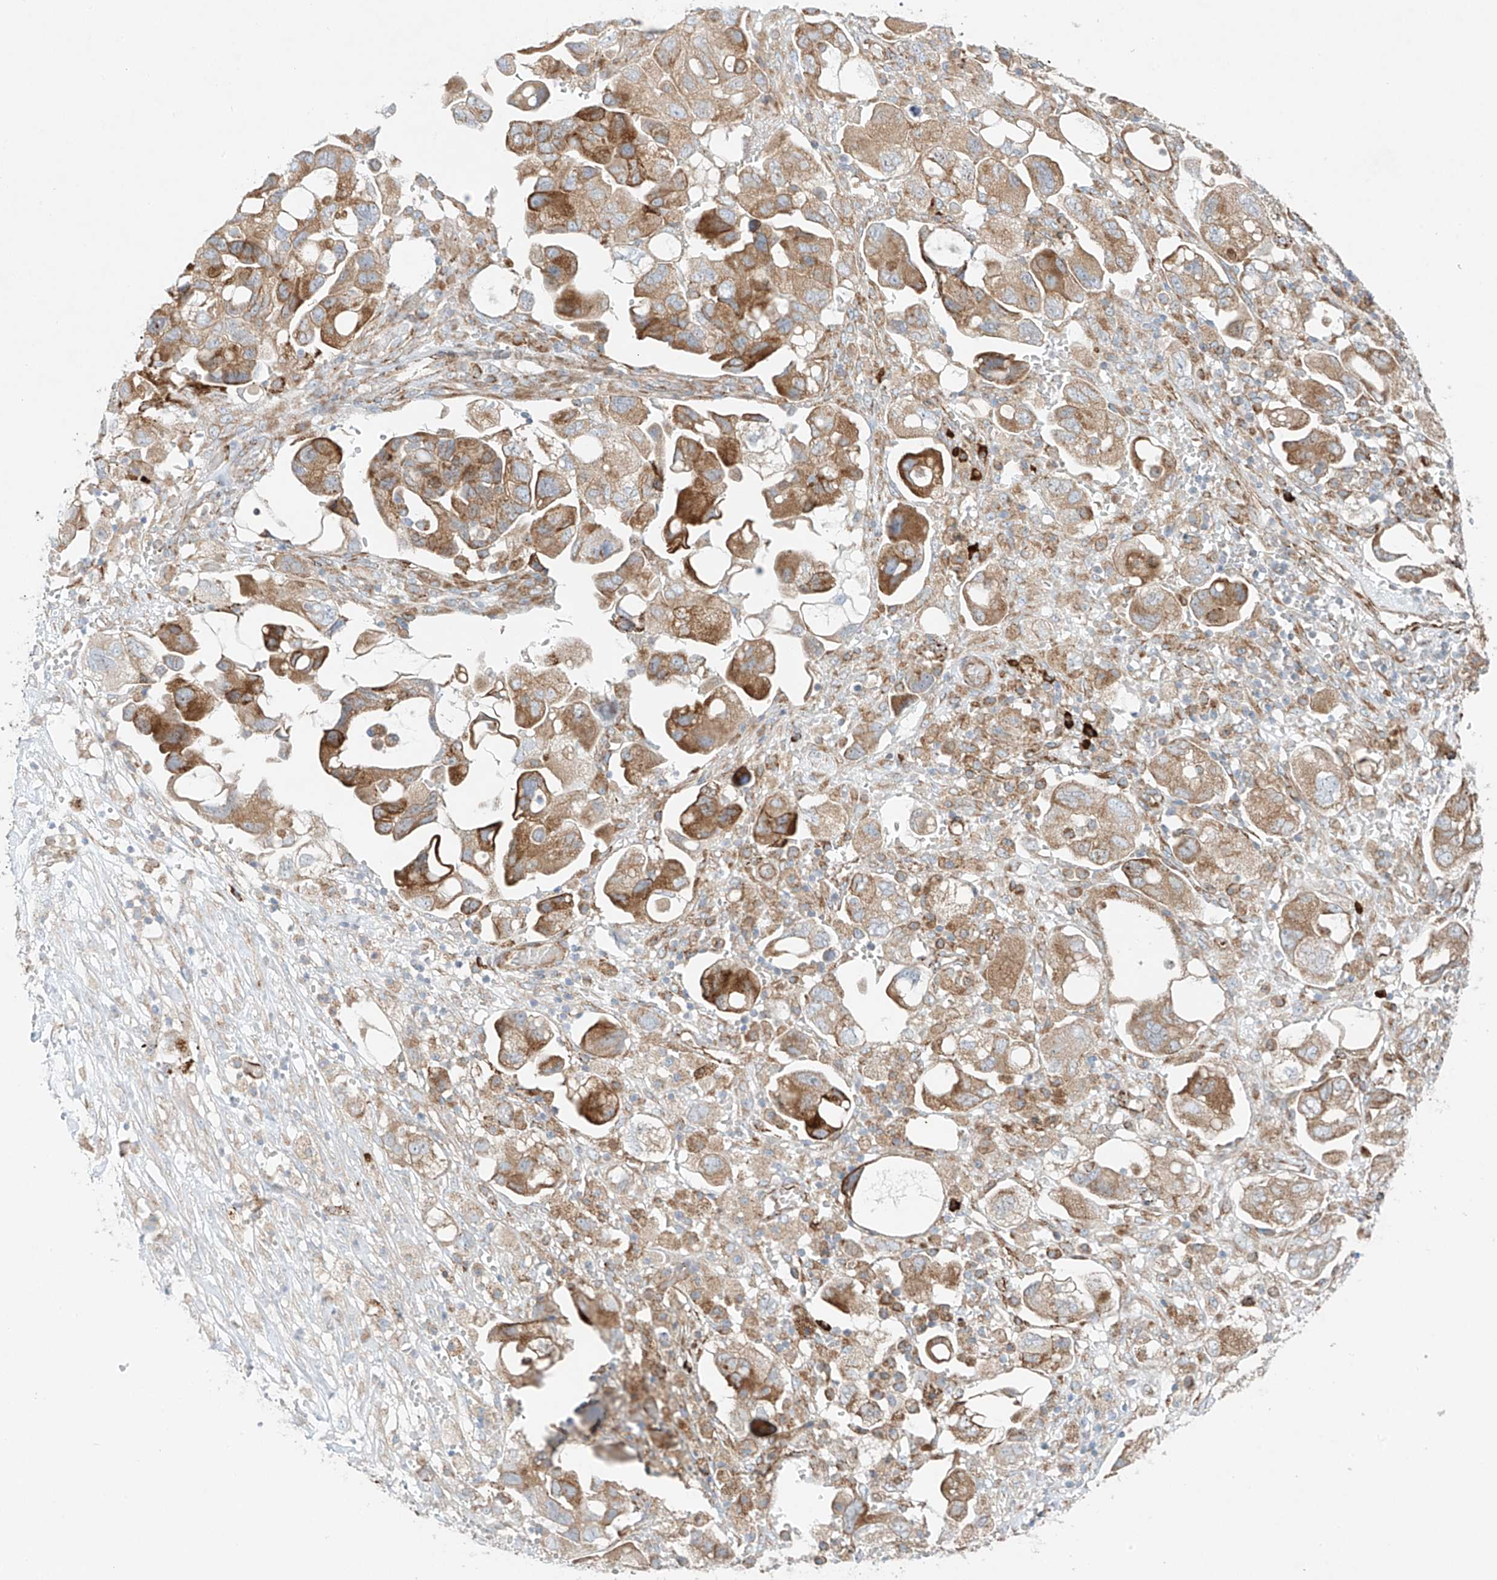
{"staining": {"intensity": "moderate", "quantity": ">75%", "location": "cytoplasmic/membranous"}, "tissue": "ovarian cancer", "cell_type": "Tumor cells", "image_type": "cancer", "snomed": [{"axis": "morphology", "description": "Carcinoma, NOS"}, {"axis": "morphology", "description": "Cystadenocarcinoma, serous, NOS"}, {"axis": "topography", "description": "Ovary"}], "caption": "Immunohistochemistry (IHC) (DAB) staining of serous cystadenocarcinoma (ovarian) displays moderate cytoplasmic/membranous protein staining in approximately >75% of tumor cells.", "gene": "EIPR1", "patient": {"sex": "female", "age": 69}}